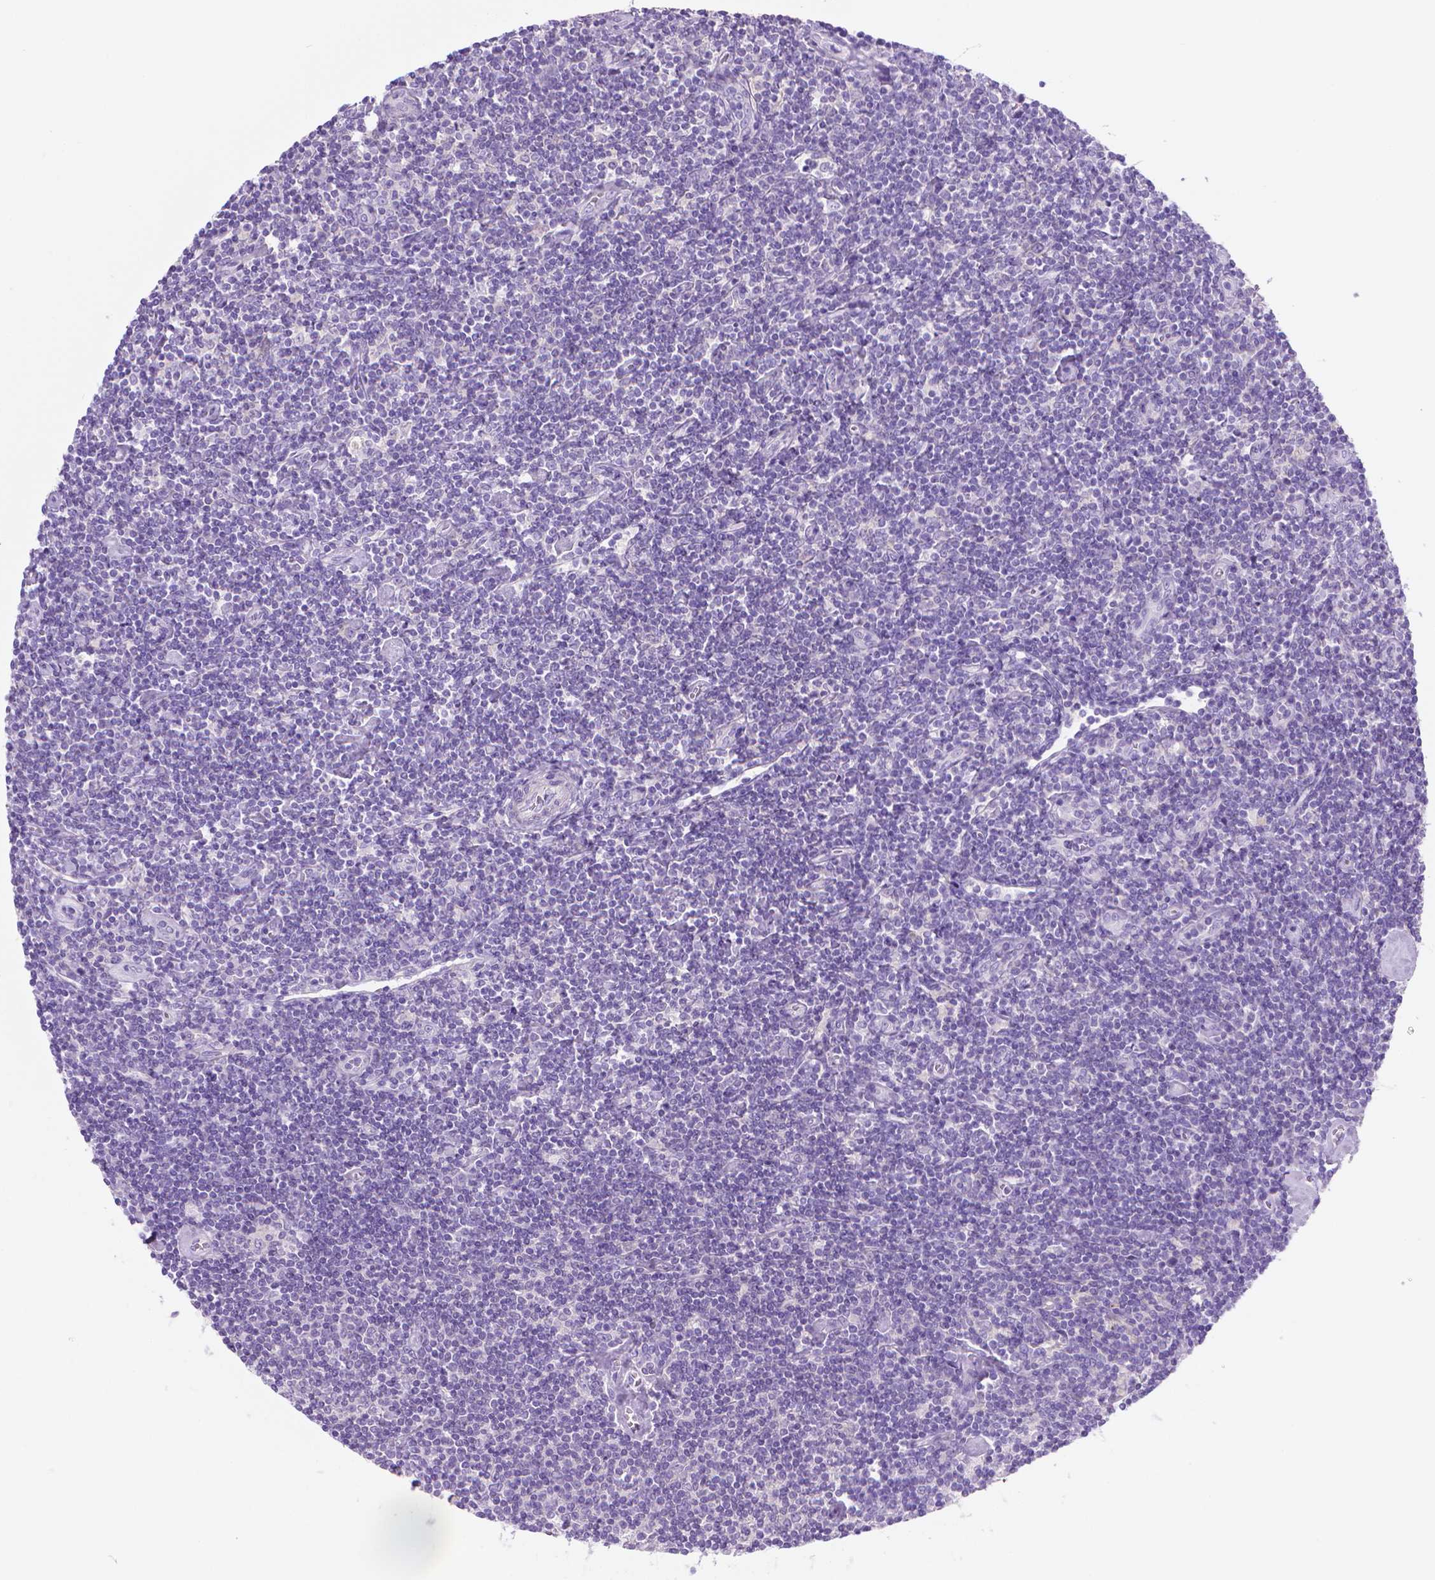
{"staining": {"intensity": "negative", "quantity": "none", "location": "none"}, "tissue": "lymphoma", "cell_type": "Tumor cells", "image_type": "cancer", "snomed": [{"axis": "morphology", "description": "Hodgkin's disease, NOS"}, {"axis": "topography", "description": "Lymph node"}], "caption": "Photomicrograph shows no significant protein expression in tumor cells of Hodgkin's disease.", "gene": "FASN", "patient": {"sex": "male", "age": 40}}